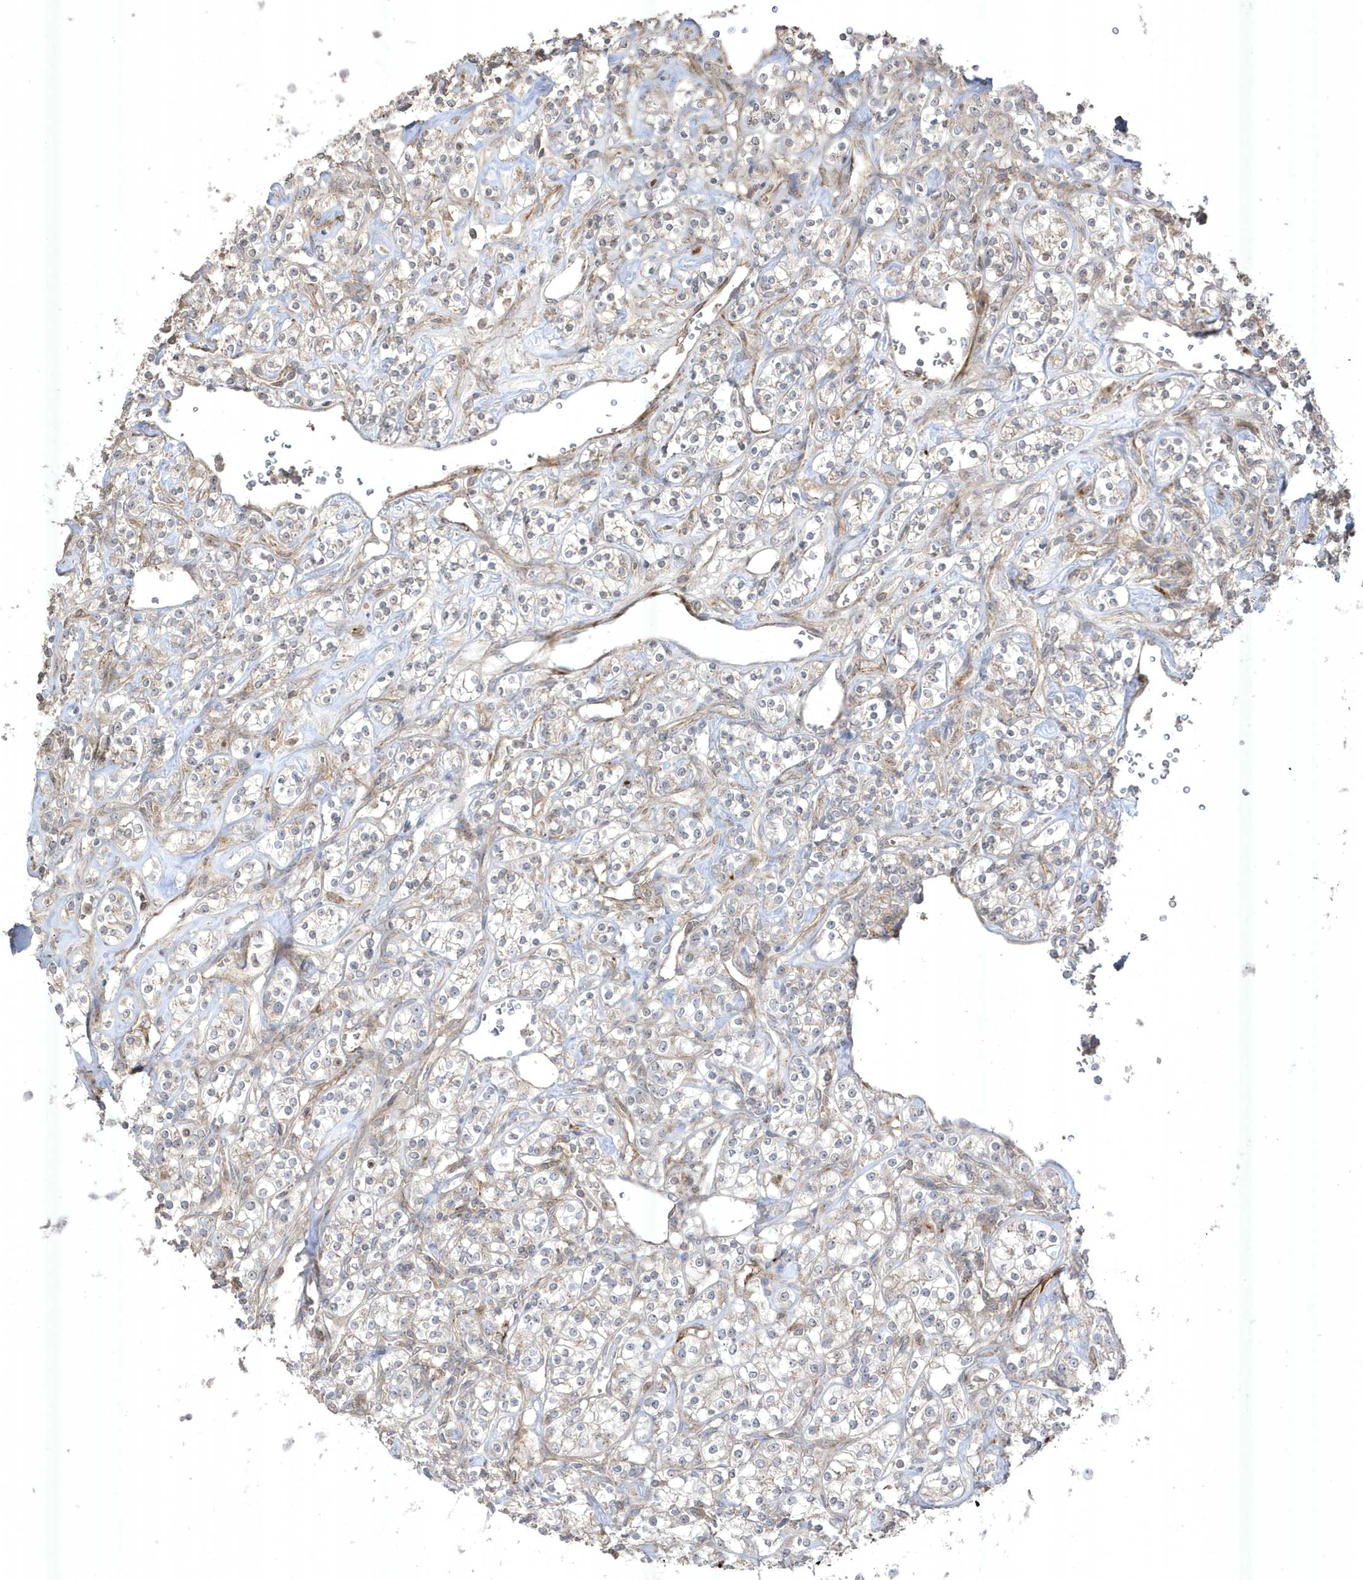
{"staining": {"intensity": "weak", "quantity": "<25%", "location": "cytoplasmic/membranous"}, "tissue": "renal cancer", "cell_type": "Tumor cells", "image_type": "cancer", "snomed": [{"axis": "morphology", "description": "Adenocarcinoma, NOS"}, {"axis": "topography", "description": "Kidney"}], "caption": "Immunohistochemistry (IHC) photomicrograph of renal adenocarcinoma stained for a protein (brown), which reveals no staining in tumor cells. (DAB immunohistochemistry with hematoxylin counter stain).", "gene": "CETN3", "patient": {"sex": "male", "age": 77}}